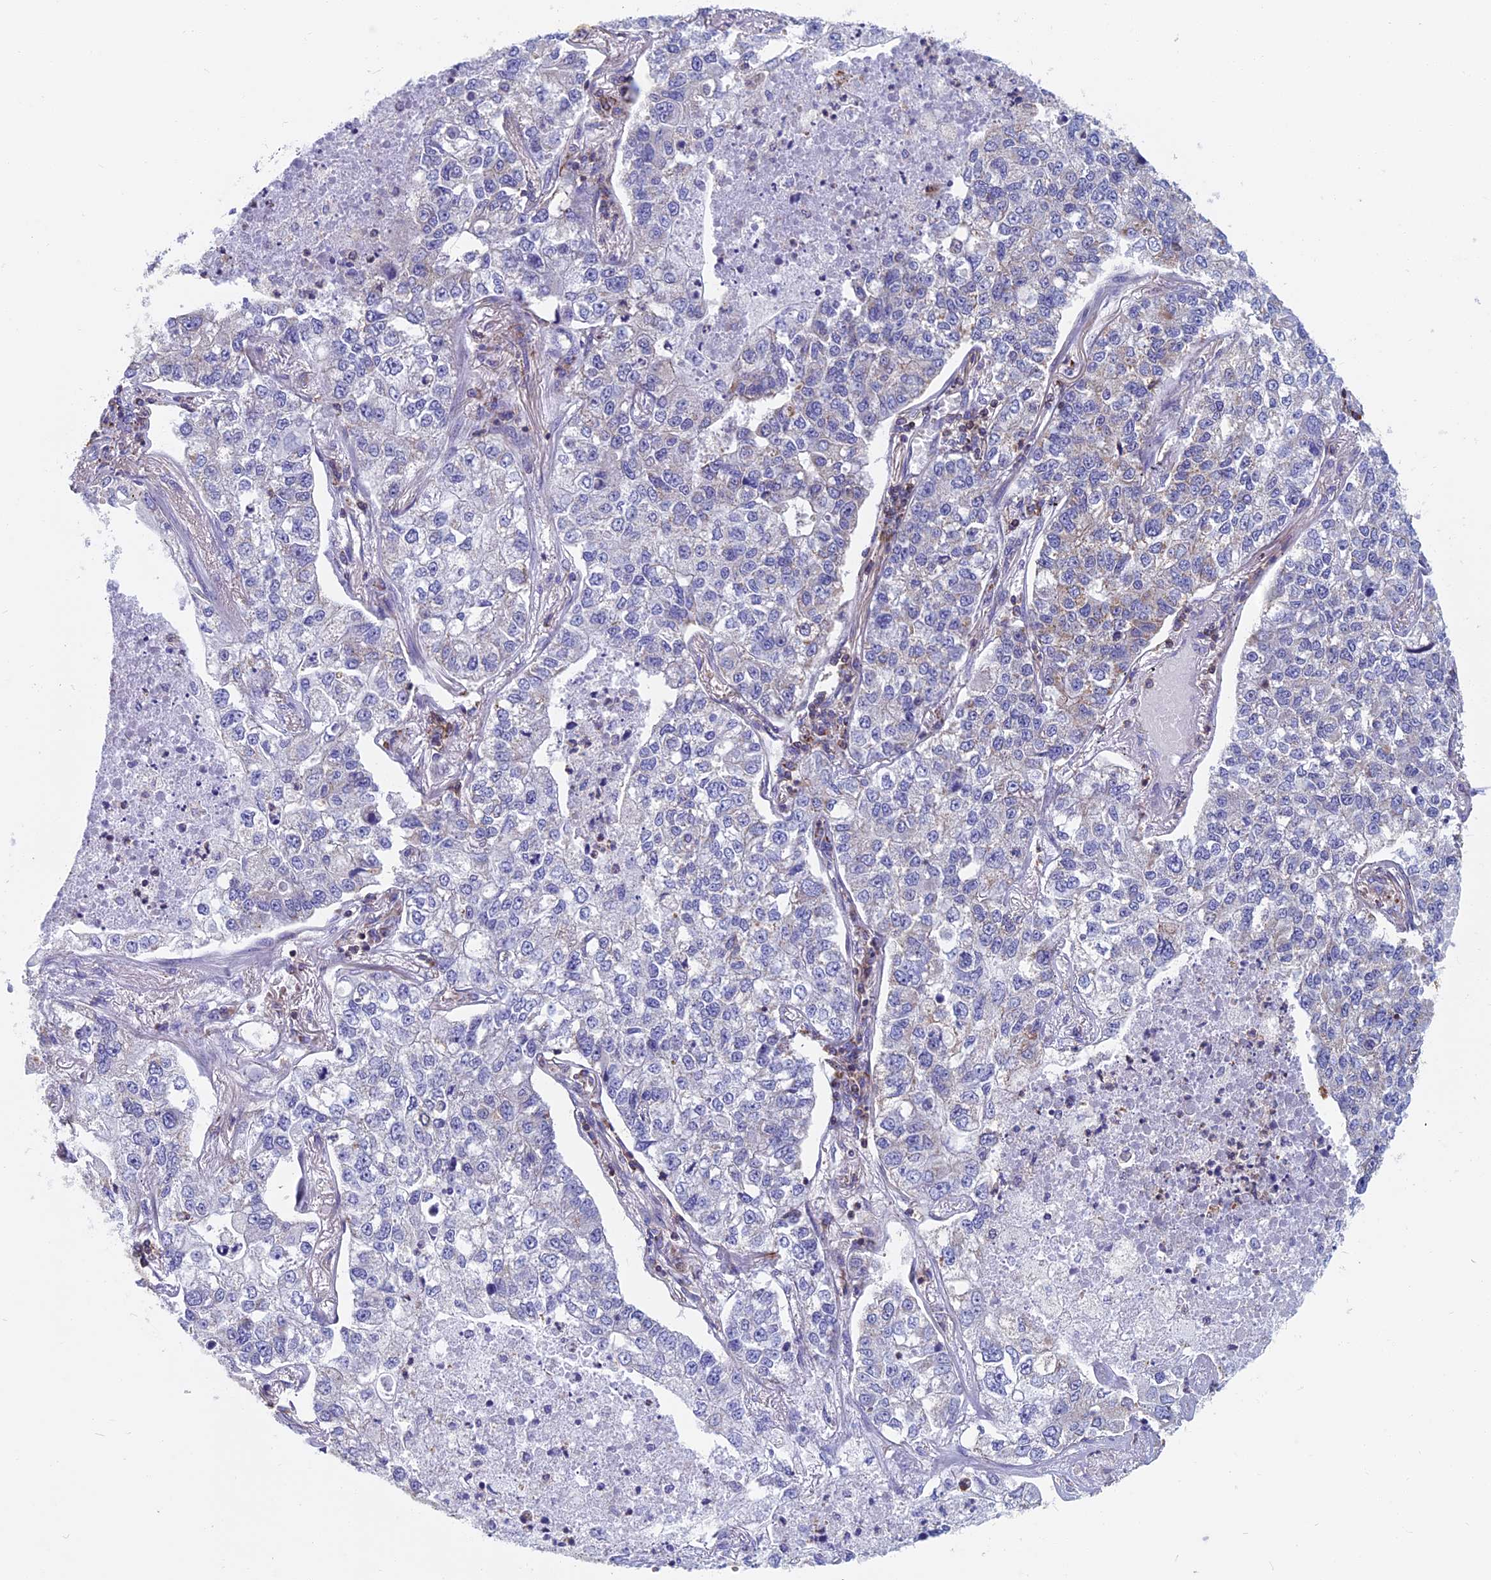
{"staining": {"intensity": "negative", "quantity": "none", "location": "none"}, "tissue": "lung cancer", "cell_type": "Tumor cells", "image_type": "cancer", "snomed": [{"axis": "morphology", "description": "Adenocarcinoma, NOS"}, {"axis": "topography", "description": "Lung"}], "caption": "IHC of human lung adenocarcinoma shows no staining in tumor cells.", "gene": "HSD17B8", "patient": {"sex": "male", "age": 49}}